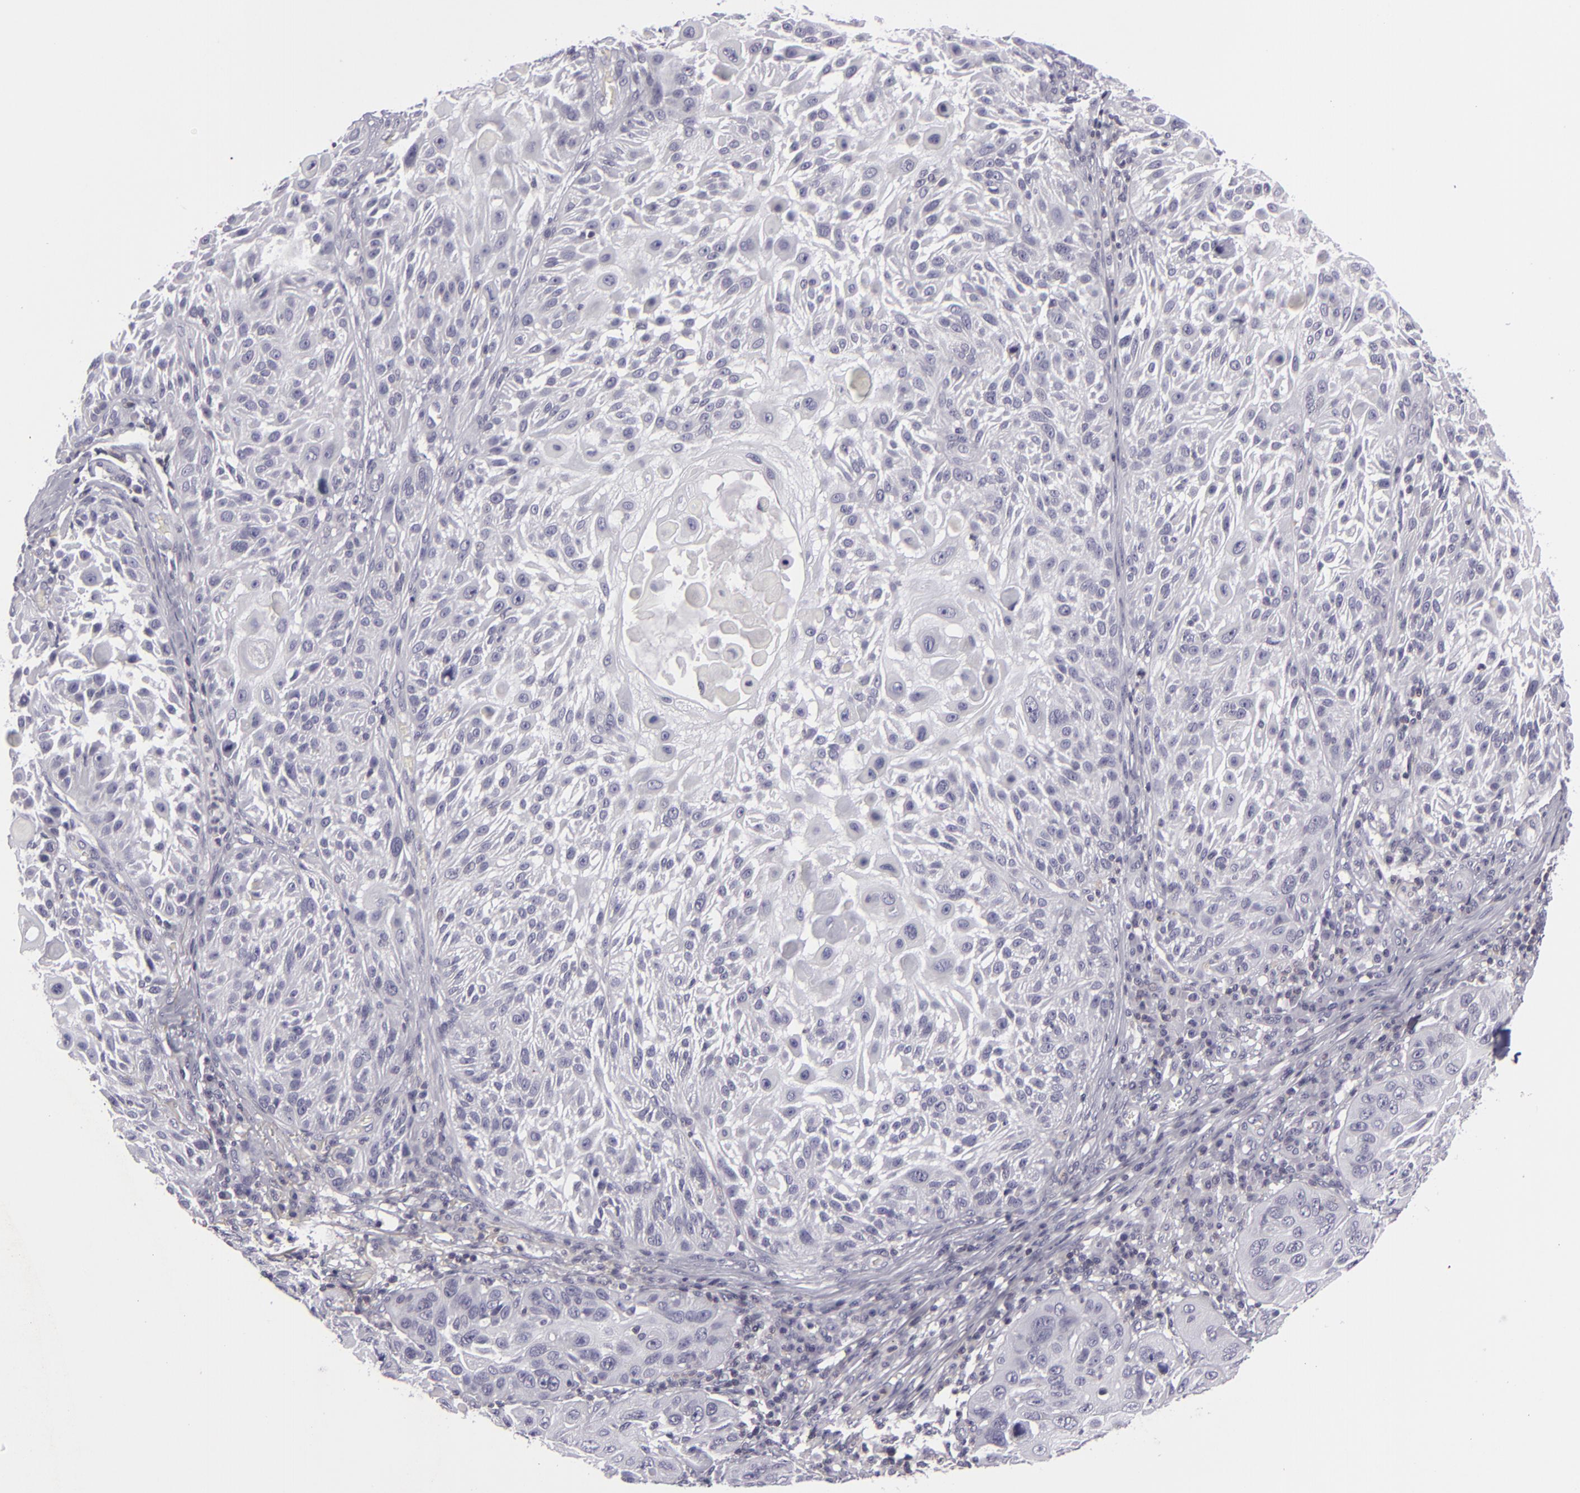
{"staining": {"intensity": "negative", "quantity": "none", "location": "none"}, "tissue": "skin cancer", "cell_type": "Tumor cells", "image_type": "cancer", "snomed": [{"axis": "morphology", "description": "Squamous cell carcinoma, NOS"}, {"axis": "topography", "description": "Skin"}], "caption": "An IHC photomicrograph of squamous cell carcinoma (skin) is shown. There is no staining in tumor cells of squamous cell carcinoma (skin).", "gene": "KCNAB2", "patient": {"sex": "female", "age": 89}}